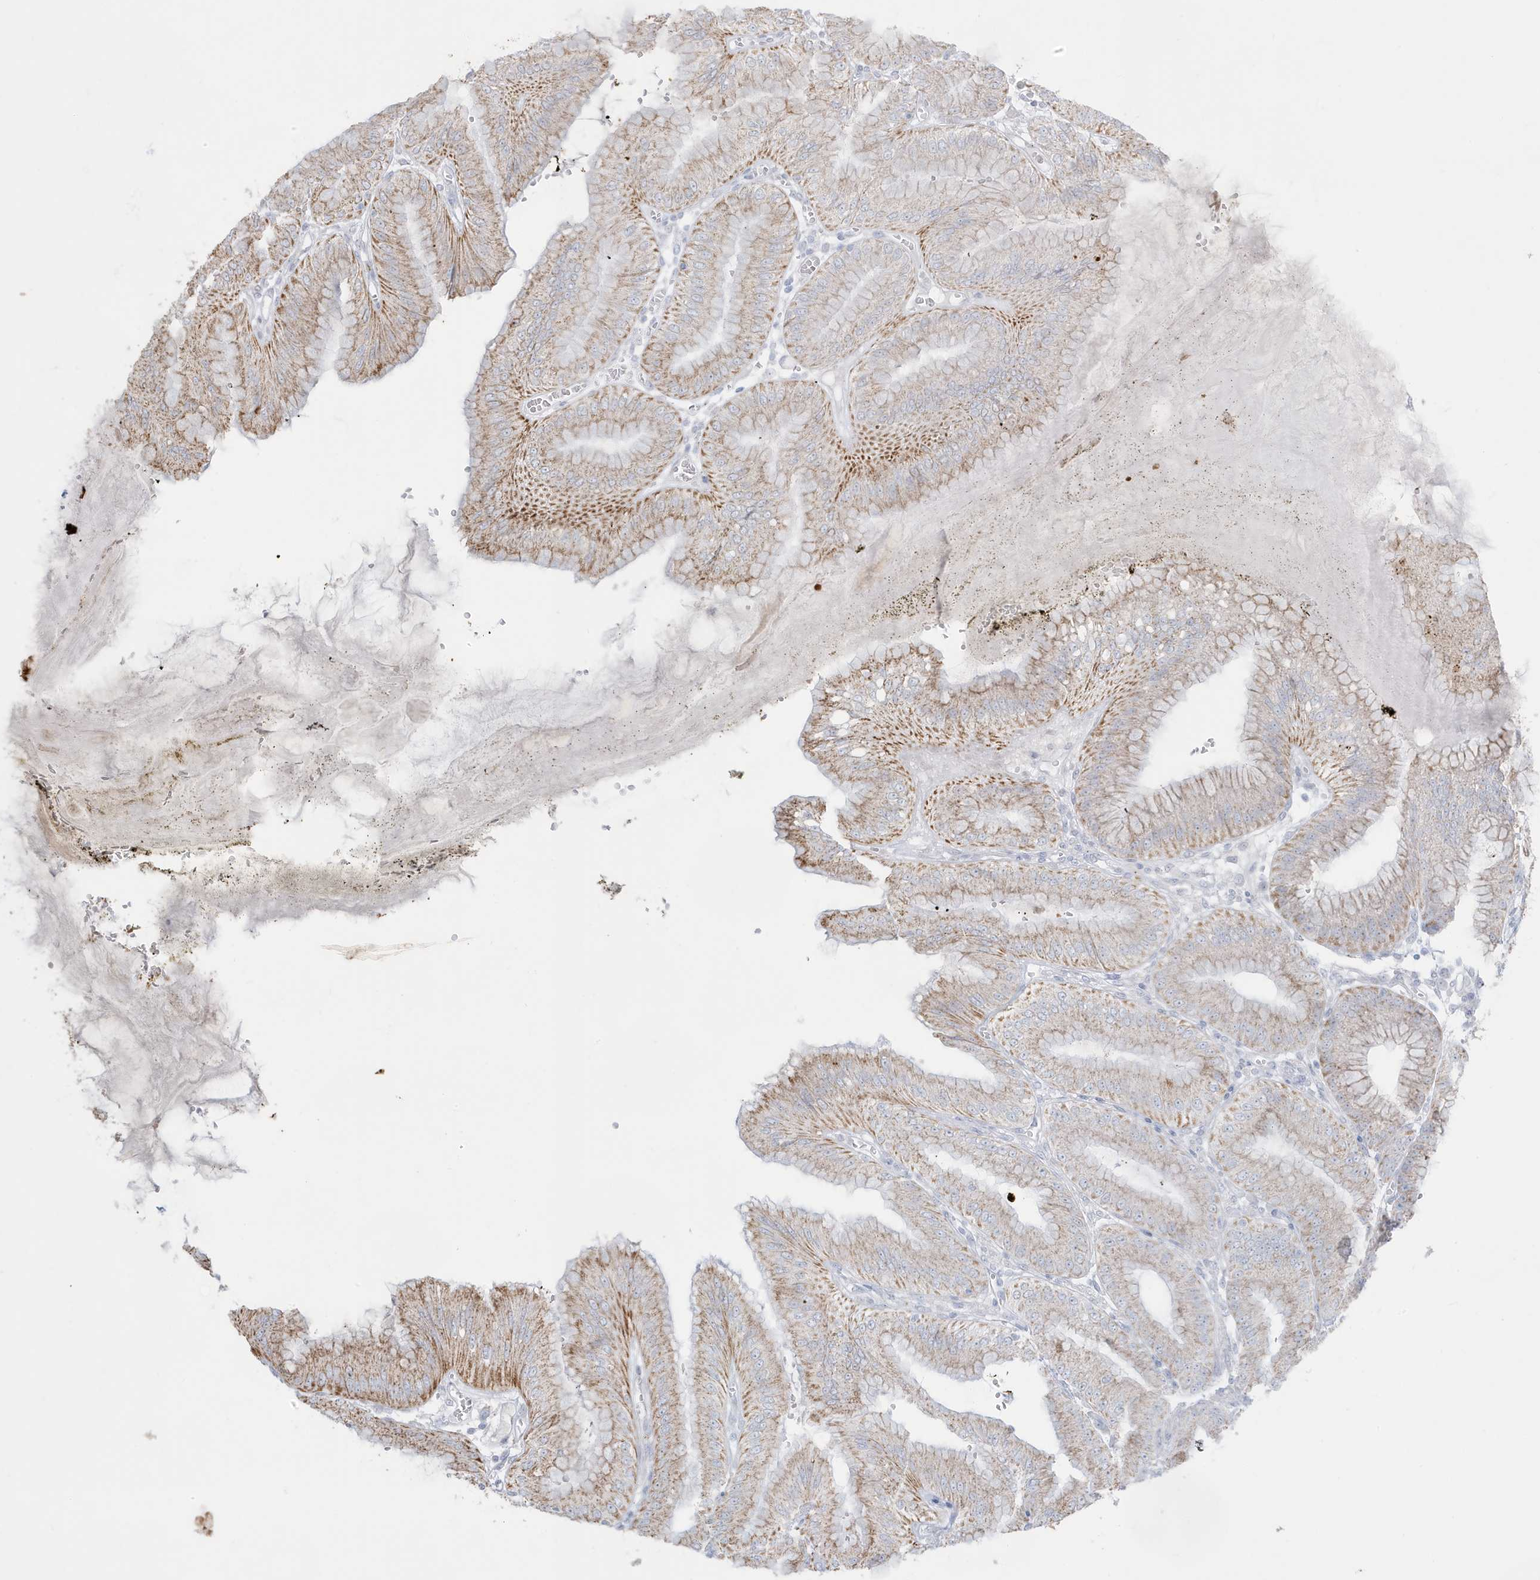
{"staining": {"intensity": "moderate", "quantity": "25%-75%", "location": "cytoplasmic/membranous"}, "tissue": "stomach", "cell_type": "Glandular cells", "image_type": "normal", "snomed": [{"axis": "morphology", "description": "Normal tissue, NOS"}, {"axis": "topography", "description": "Stomach, lower"}], "caption": "Moderate cytoplasmic/membranous protein staining is present in approximately 25%-75% of glandular cells in stomach.", "gene": "FNDC1", "patient": {"sex": "male", "age": 71}}